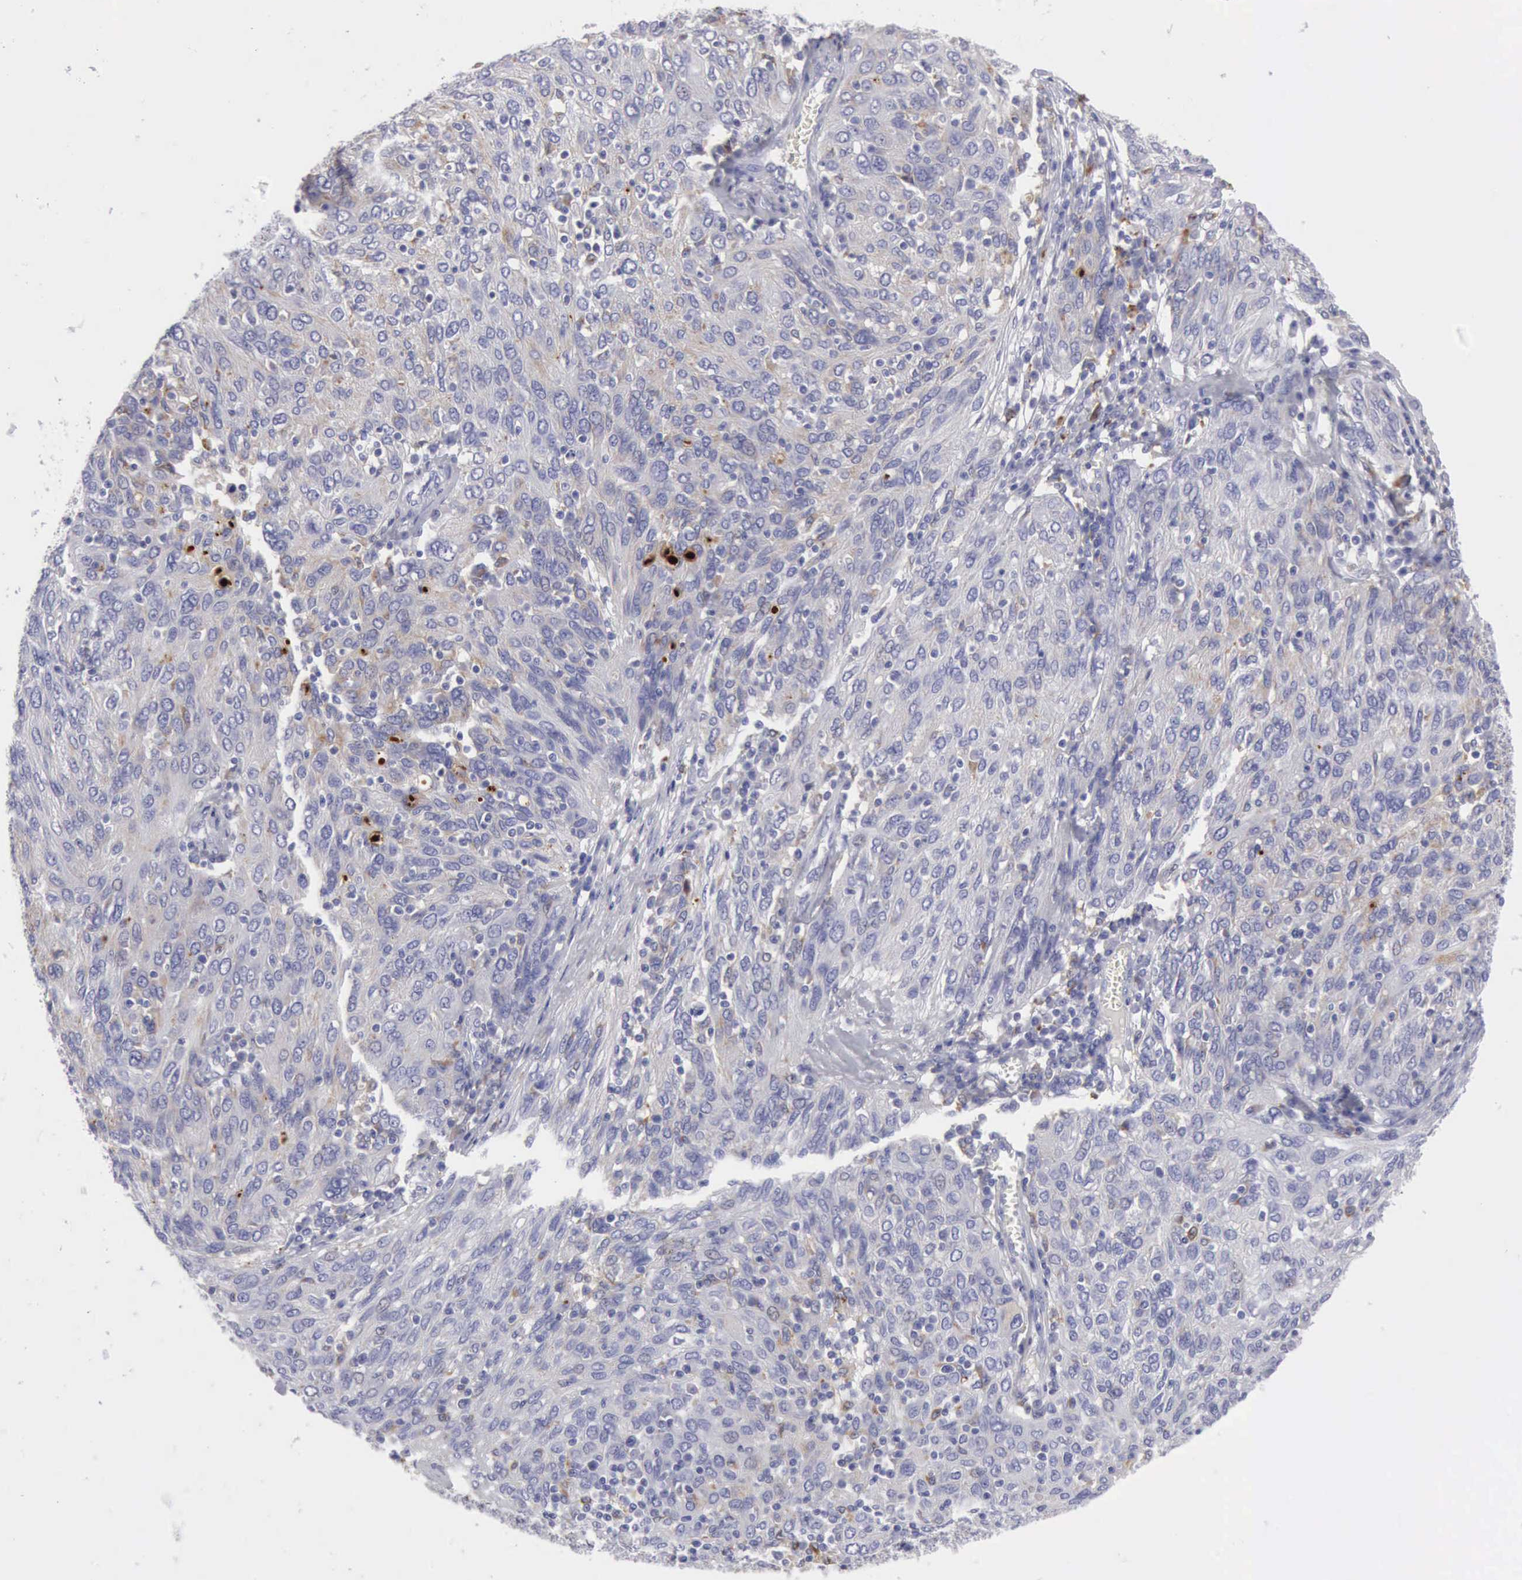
{"staining": {"intensity": "negative", "quantity": "none", "location": "none"}, "tissue": "ovarian cancer", "cell_type": "Tumor cells", "image_type": "cancer", "snomed": [{"axis": "morphology", "description": "Carcinoma, endometroid"}, {"axis": "topography", "description": "Ovary"}], "caption": "DAB immunohistochemical staining of ovarian cancer (endometroid carcinoma) reveals no significant expression in tumor cells. The staining is performed using DAB brown chromogen with nuclei counter-stained in using hematoxylin.", "gene": "CTSS", "patient": {"sex": "female", "age": 50}}